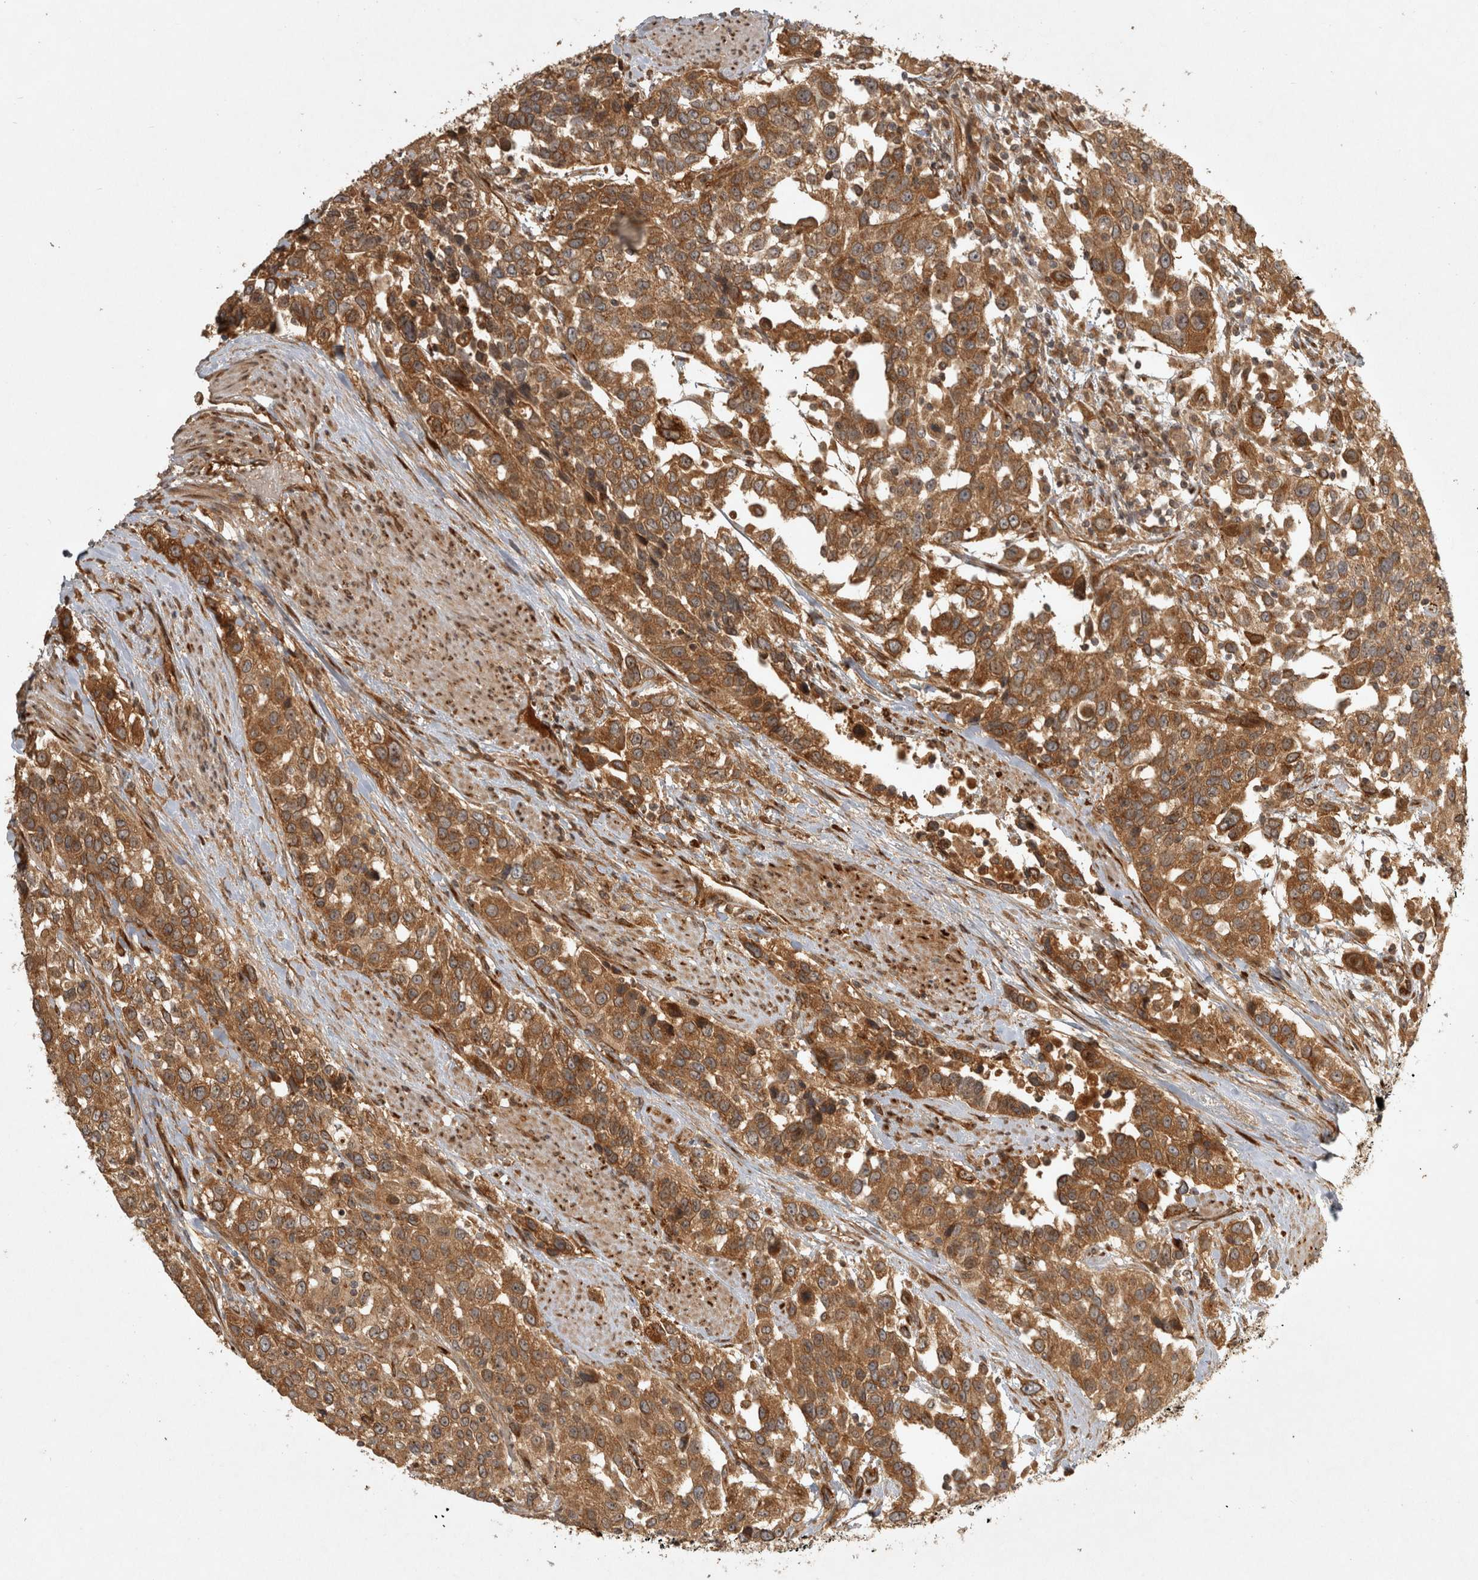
{"staining": {"intensity": "strong", "quantity": ">75%", "location": "cytoplasmic/membranous"}, "tissue": "urothelial cancer", "cell_type": "Tumor cells", "image_type": "cancer", "snomed": [{"axis": "morphology", "description": "Urothelial carcinoma, High grade"}, {"axis": "topography", "description": "Urinary bladder"}], "caption": "Brown immunohistochemical staining in urothelial cancer exhibits strong cytoplasmic/membranous positivity in about >75% of tumor cells.", "gene": "CAMSAP2", "patient": {"sex": "female", "age": 80}}